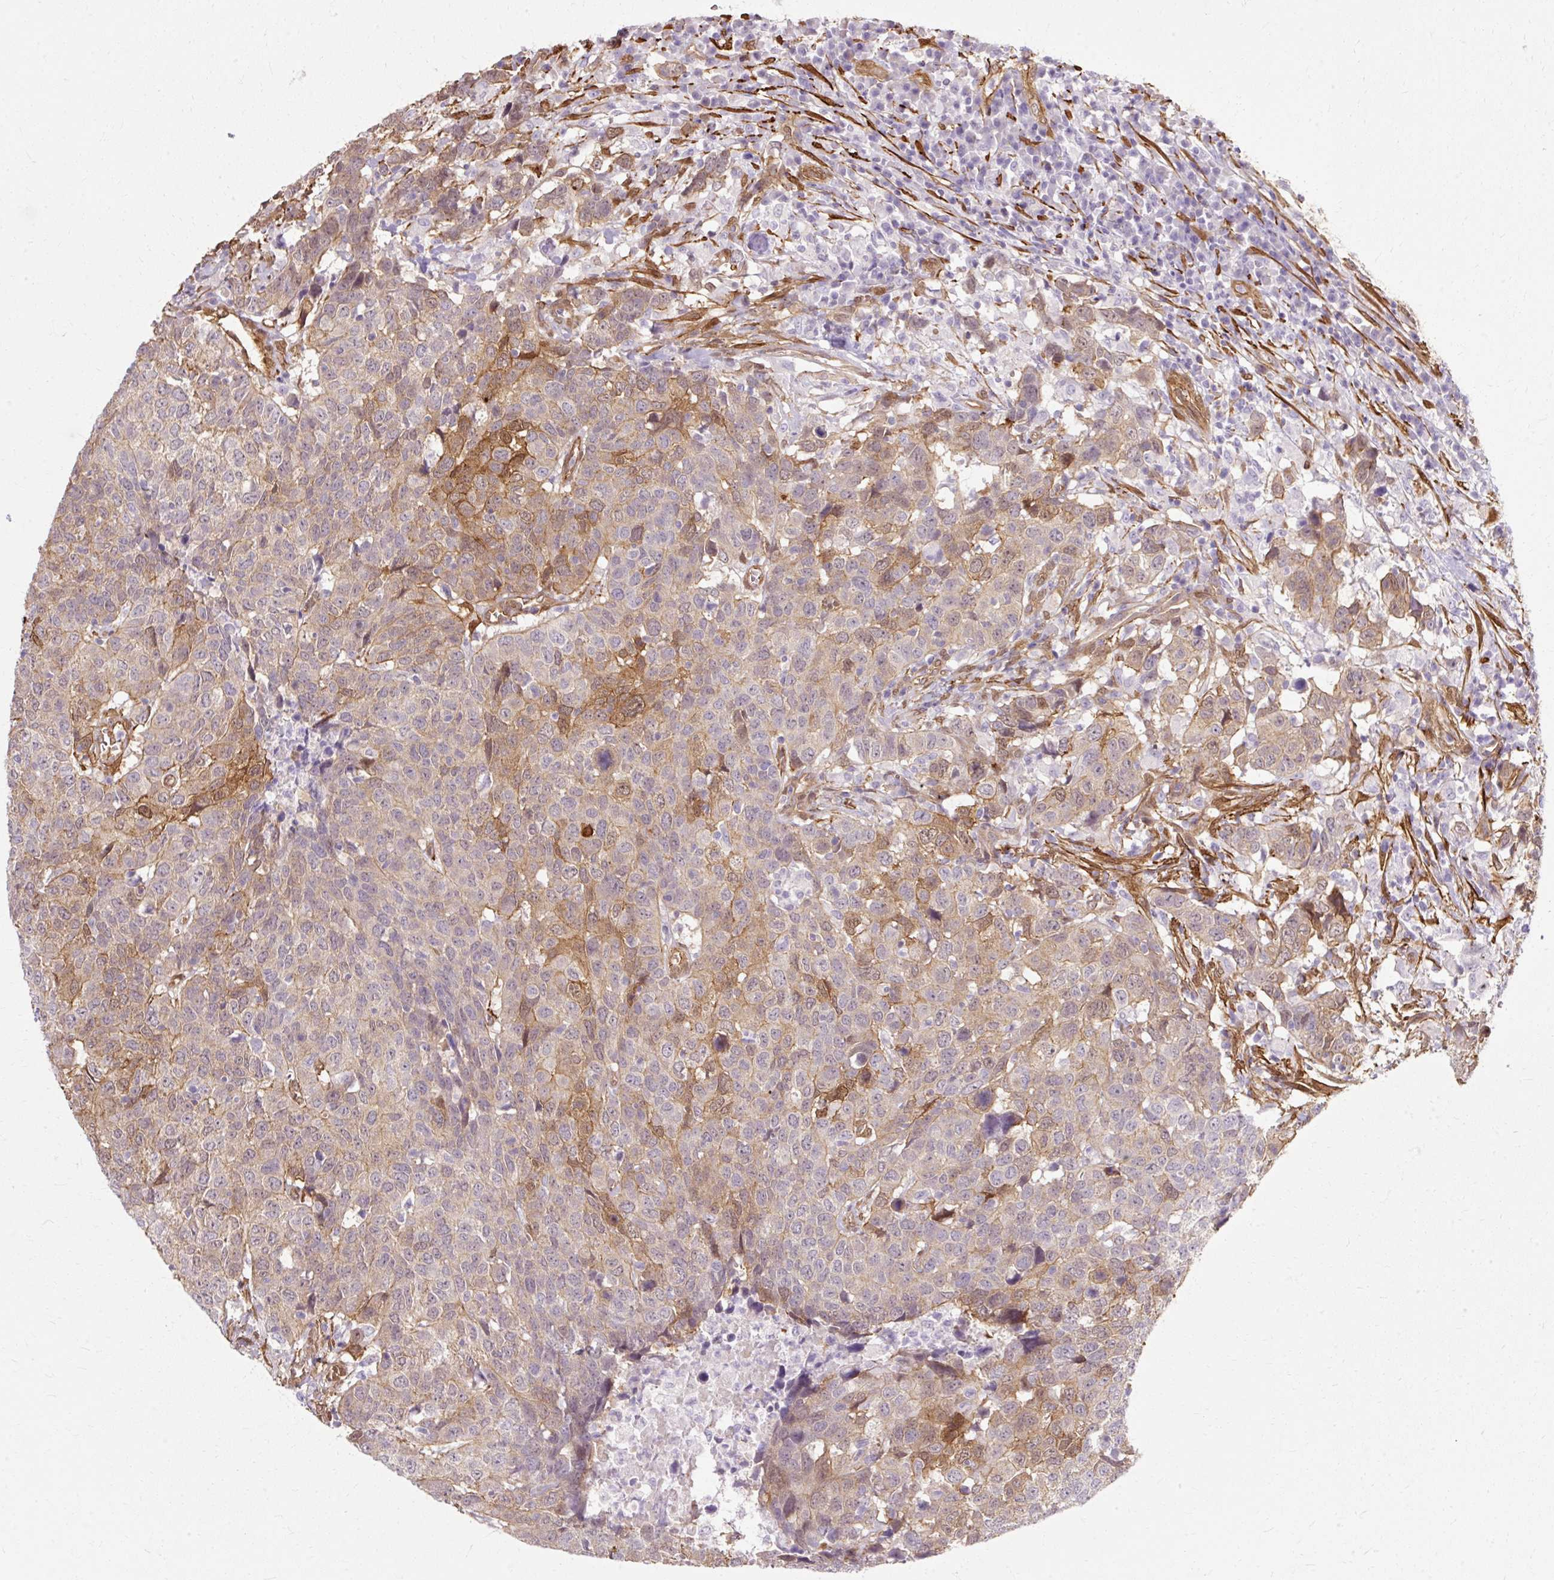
{"staining": {"intensity": "weak", "quantity": "<25%", "location": "cytoplasmic/membranous"}, "tissue": "head and neck cancer", "cell_type": "Tumor cells", "image_type": "cancer", "snomed": [{"axis": "morphology", "description": "Normal tissue, NOS"}, {"axis": "morphology", "description": "Squamous cell carcinoma, NOS"}, {"axis": "topography", "description": "Skeletal muscle"}, {"axis": "topography", "description": "Vascular tissue"}, {"axis": "topography", "description": "Peripheral nerve tissue"}, {"axis": "topography", "description": "Head-Neck"}], "caption": "Protein analysis of head and neck squamous cell carcinoma displays no significant positivity in tumor cells.", "gene": "CNN3", "patient": {"sex": "male", "age": 66}}